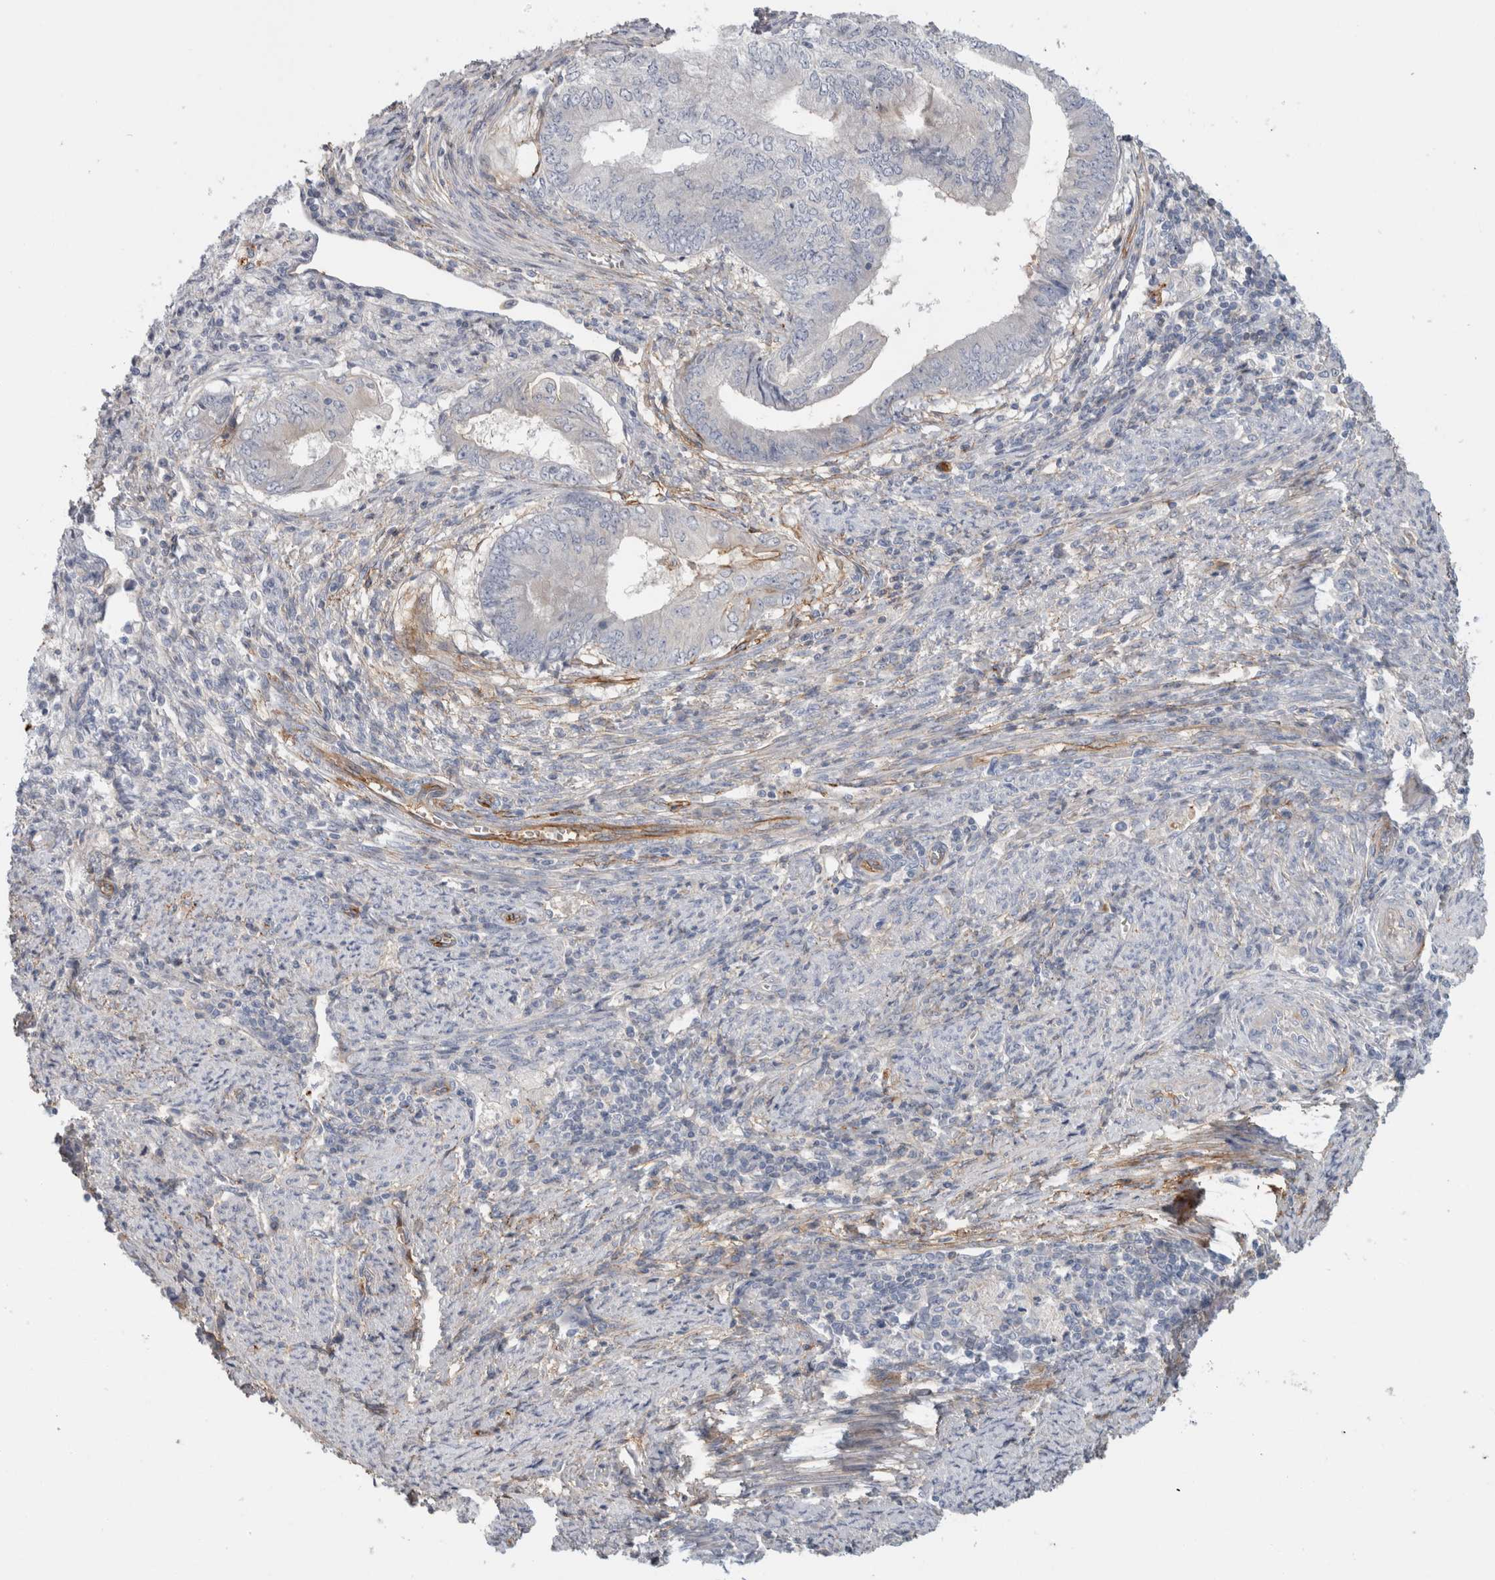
{"staining": {"intensity": "negative", "quantity": "none", "location": "none"}, "tissue": "endometrial cancer", "cell_type": "Tumor cells", "image_type": "cancer", "snomed": [{"axis": "morphology", "description": "Polyp, NOS"}, {"axis": "morphology", "description": "Adenocarcinoma, NOS"}, {"axis": "morphology", "description": "Adenoma, NOS"}, {"axis": "topography", "description": "Endometrium"}], "caption": "High power microscopy photomicrograph of an IHC image of endometrial cancer (adenocarcinoma), revealing no significant expression in tumor cells.", "gene": "CD55", "patient": {"sex": "female", "age": 79}}